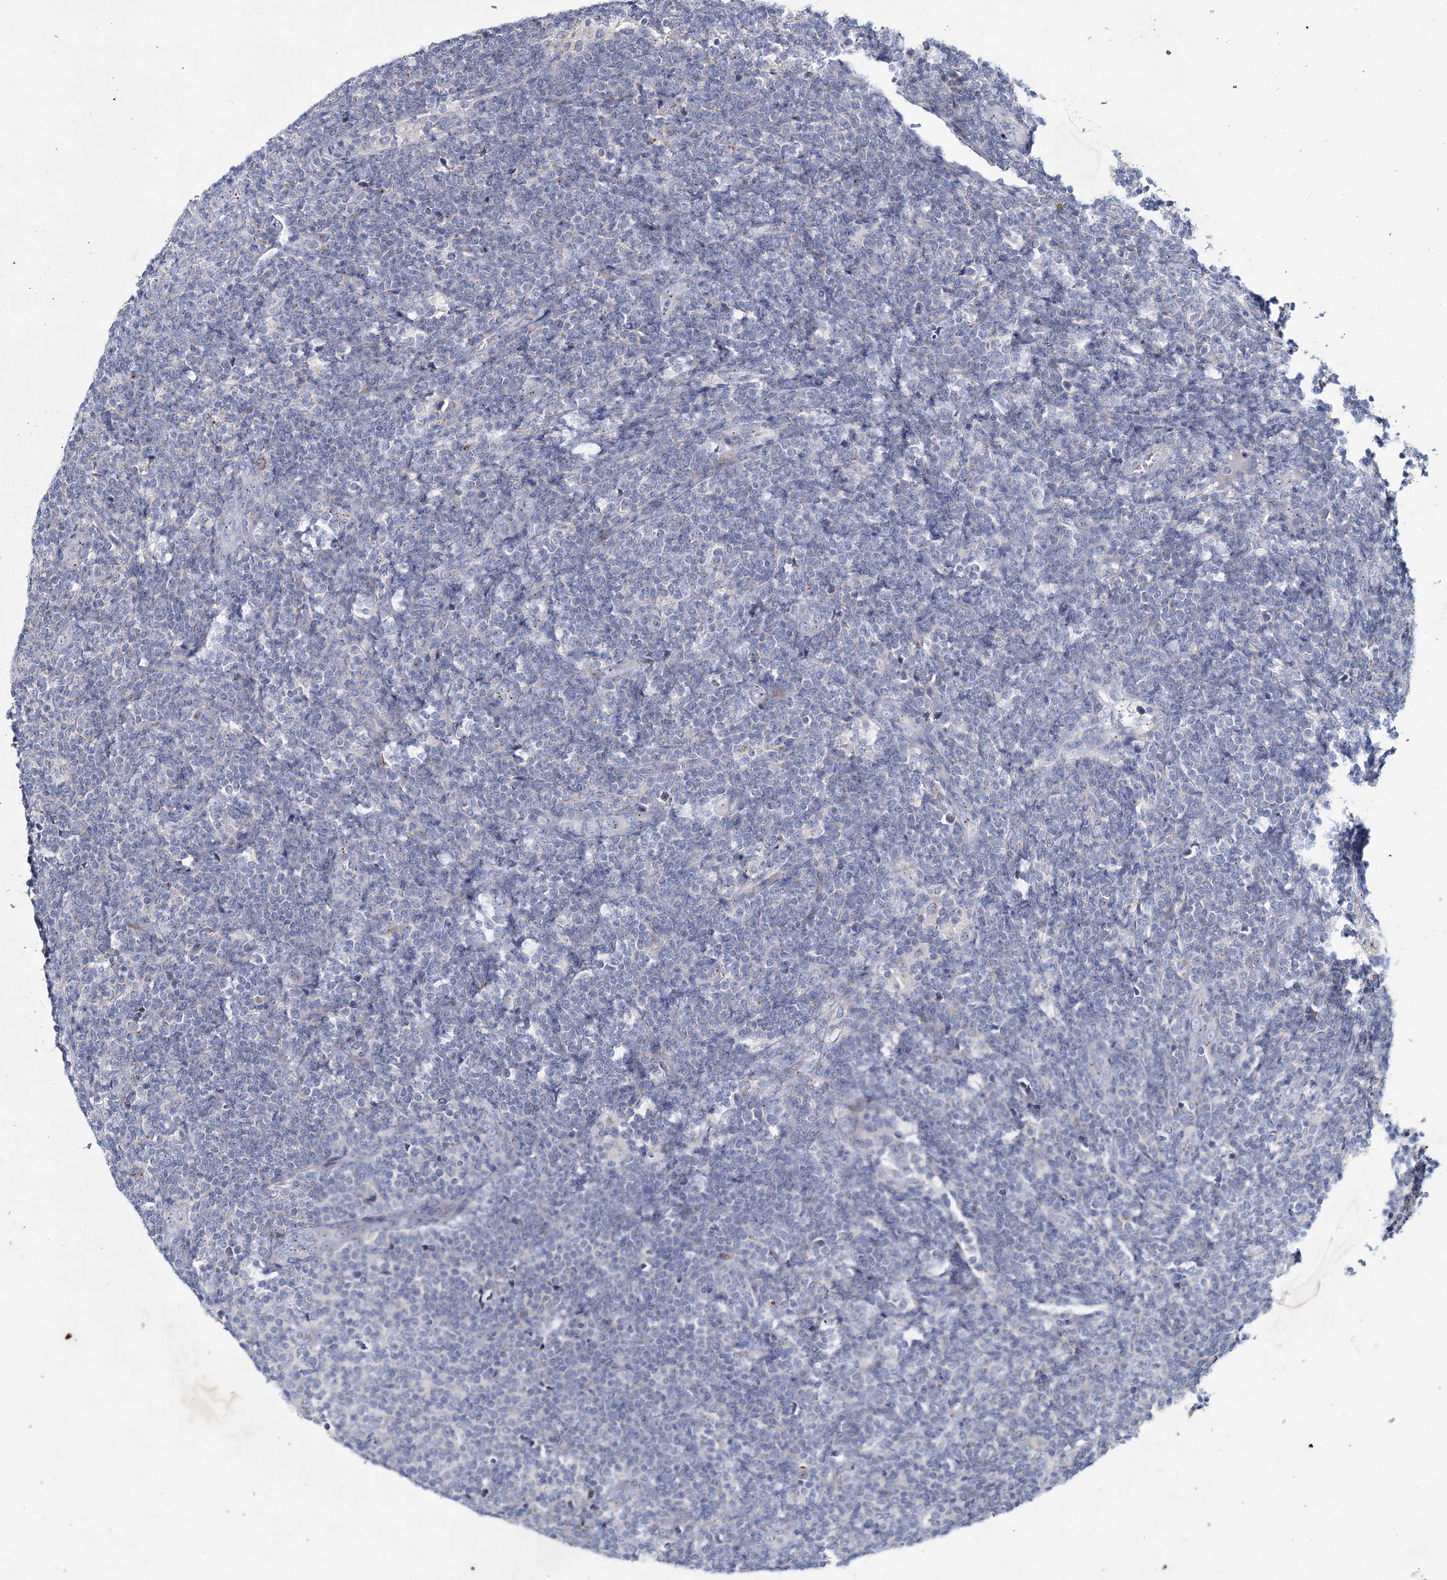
{"staining": {"intensity": "negative", "quantity": "none", "location": "none"}, "tissue": "lymphoma", "cell_type": "Tumor cells", "image_type": "cancer", "snomed": [{"axis": "morphology", "description": "Malignant lymphoma, non-Hodgkin's type, Low grade"}, {"axis": "topography", "description": "Lymph node"}], "caption": "DAB immunohistochemical staining of human malignant lymphoma, non-Hodgkin's type (low-grade) exhibits no significant positivity in tumor cells. Nuclei are stained in blue.", "gene": "AGBL4", "patient": {"sex": "male", "age": 66}}